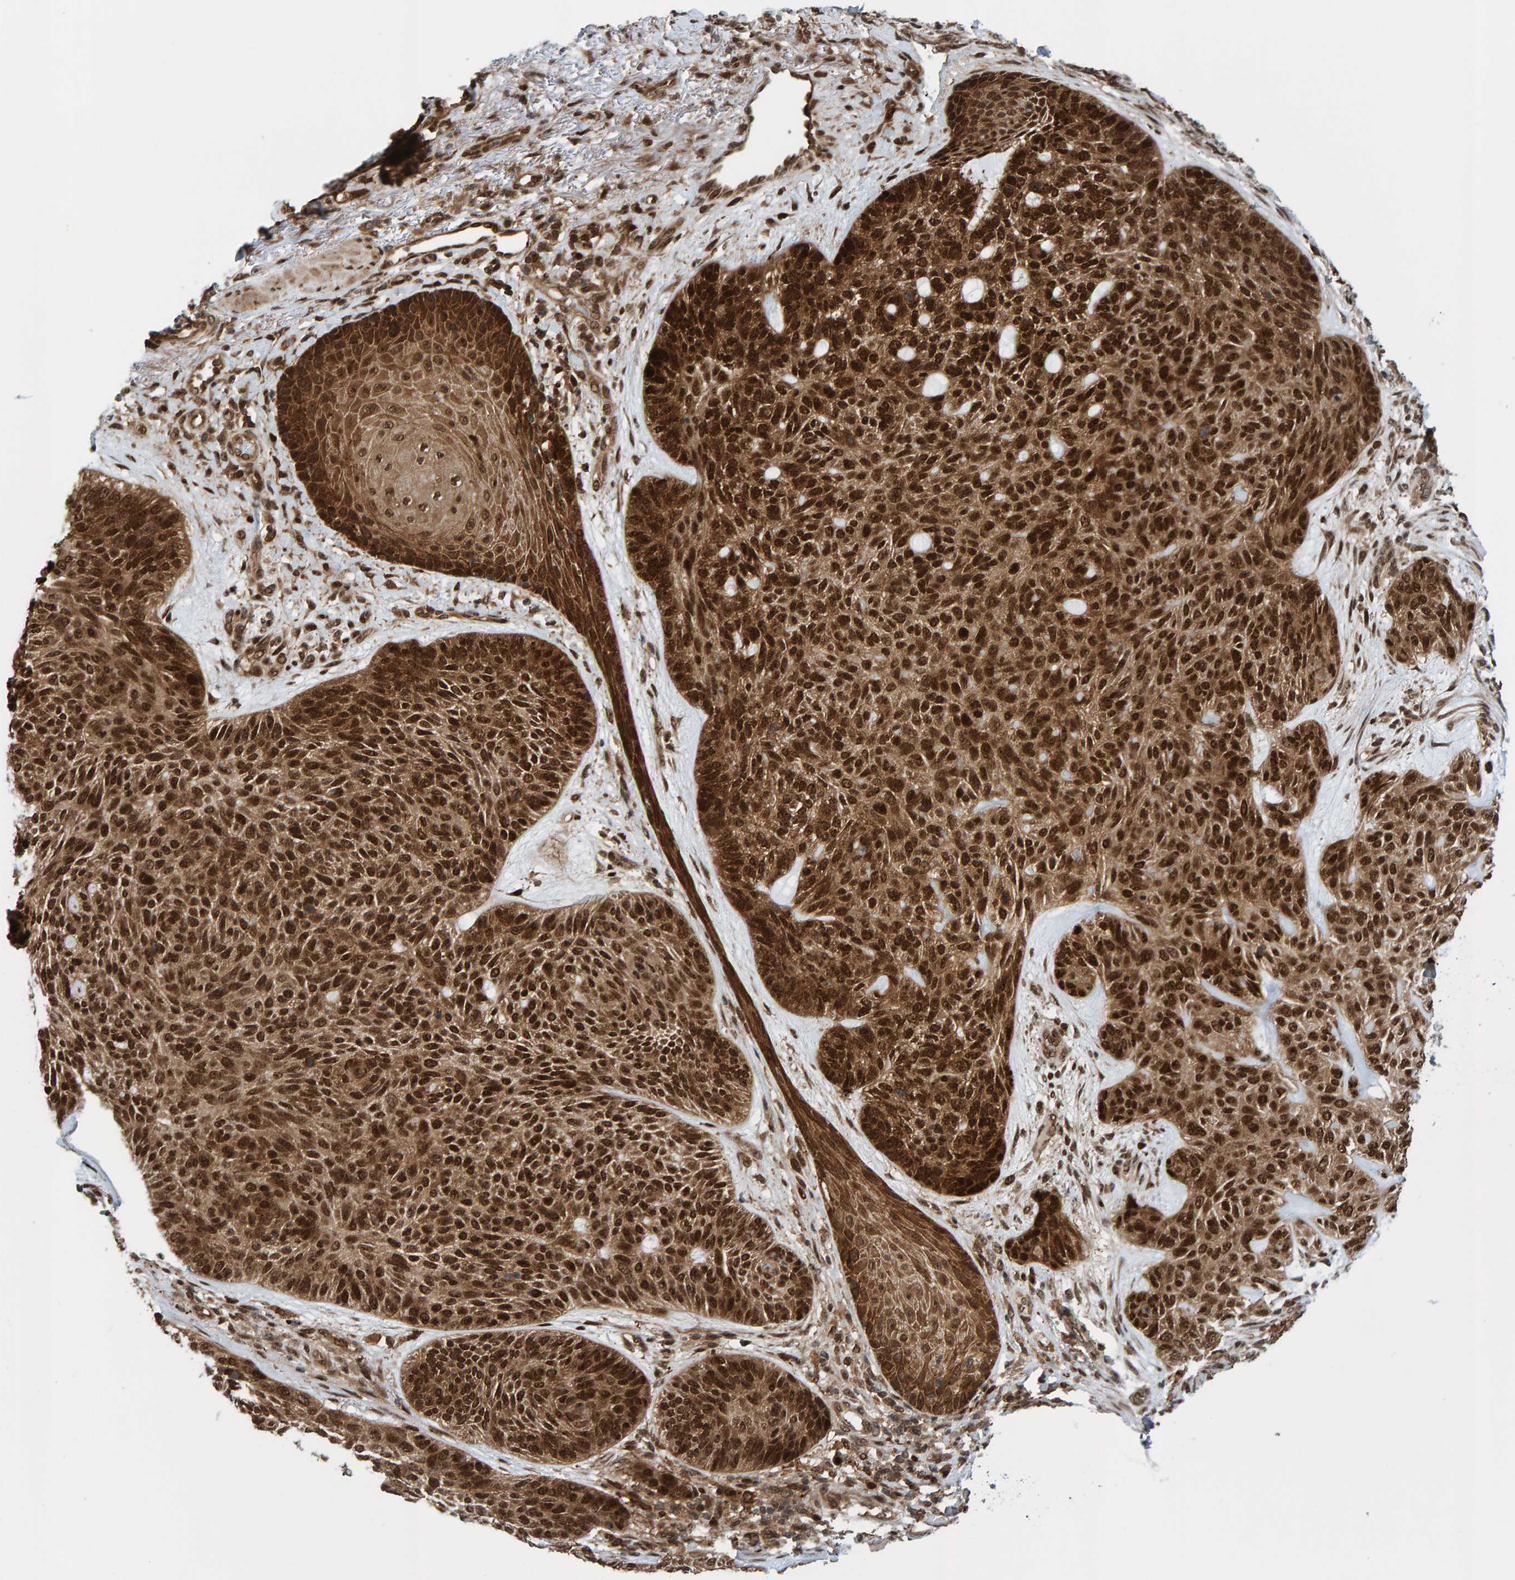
{"staining": {"intensity": "strong", "quantity": ">75%", "location": "cytoplasmic/membranous,nuclear"}, "tissue": "skin cancer", "cell_type": "Tumor cells", "image_type": "cancer", "snomed": [{"axis": "morphology", "description": "Basal cell carcinoma"}, {"axis": "topography", "description": "Skin"}], "caption": "Human skin cancer (basal cell carcinoma) stained with a protein marker displays strong staining in tumor cells.", "gene": "ZNF366", "patient": {"sex": "male", "age": 55}}